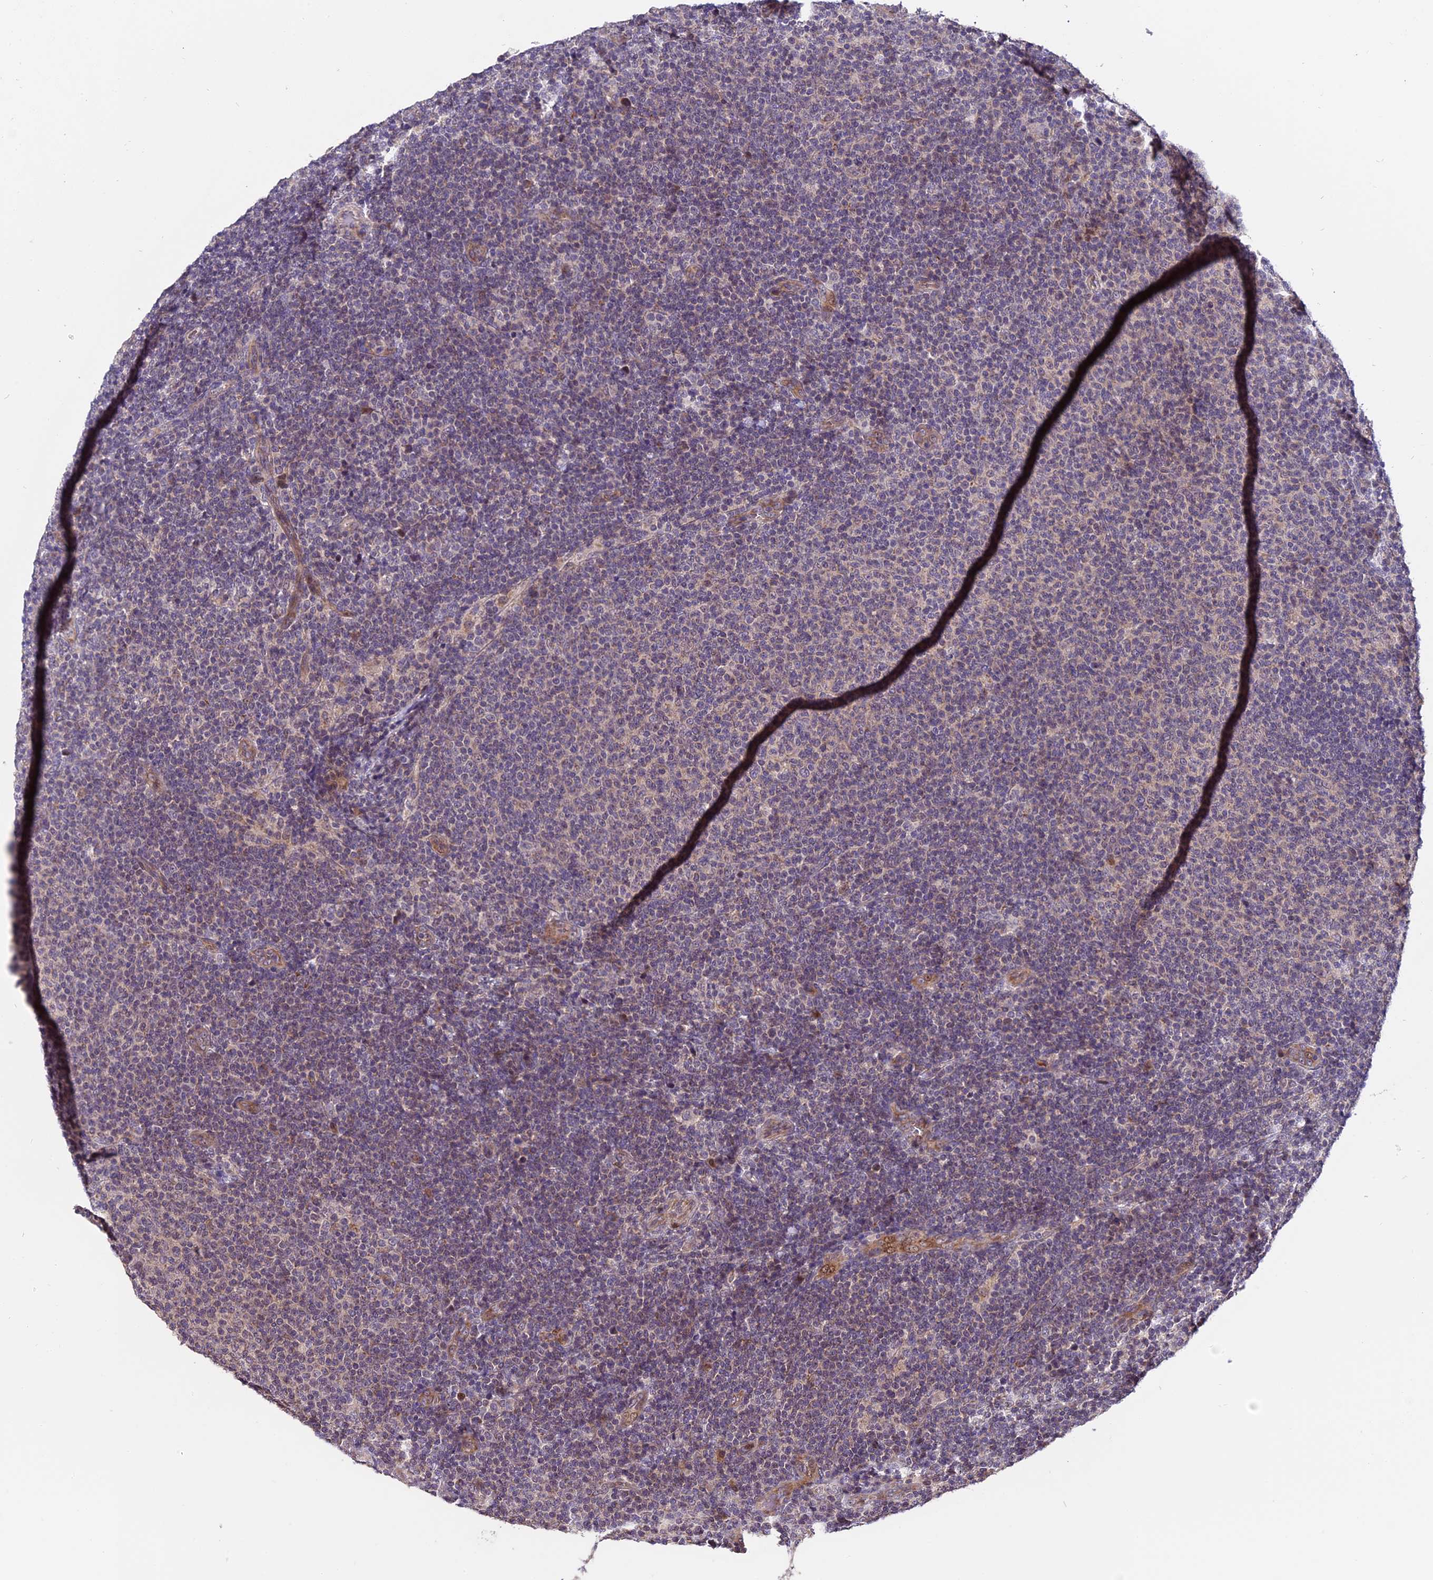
{"staining": {"intensity": "weak", "quantity": "<25%", "location": "nuclear"}, "tissue": "lymphoma", "cell_type": "Tumor cells", "image_type": "cancer", "snomed": [{"axis": "morphology", "description": "Malignant lymphoma, non-Hodgkin's type, Low grade"}, {"axis": "topography", "description": "Lymph node"}], "caption": "This image is of low-grade malignant lymphoma, non-Hodgkin's type stained with immunohistochemistry (IHC) to label a protein in brown with the nuclei are counter-stained blue. There is no staining in tumor cells.", "gene": "TRMT1", "patient": {"sex": "male", "age": 66}}